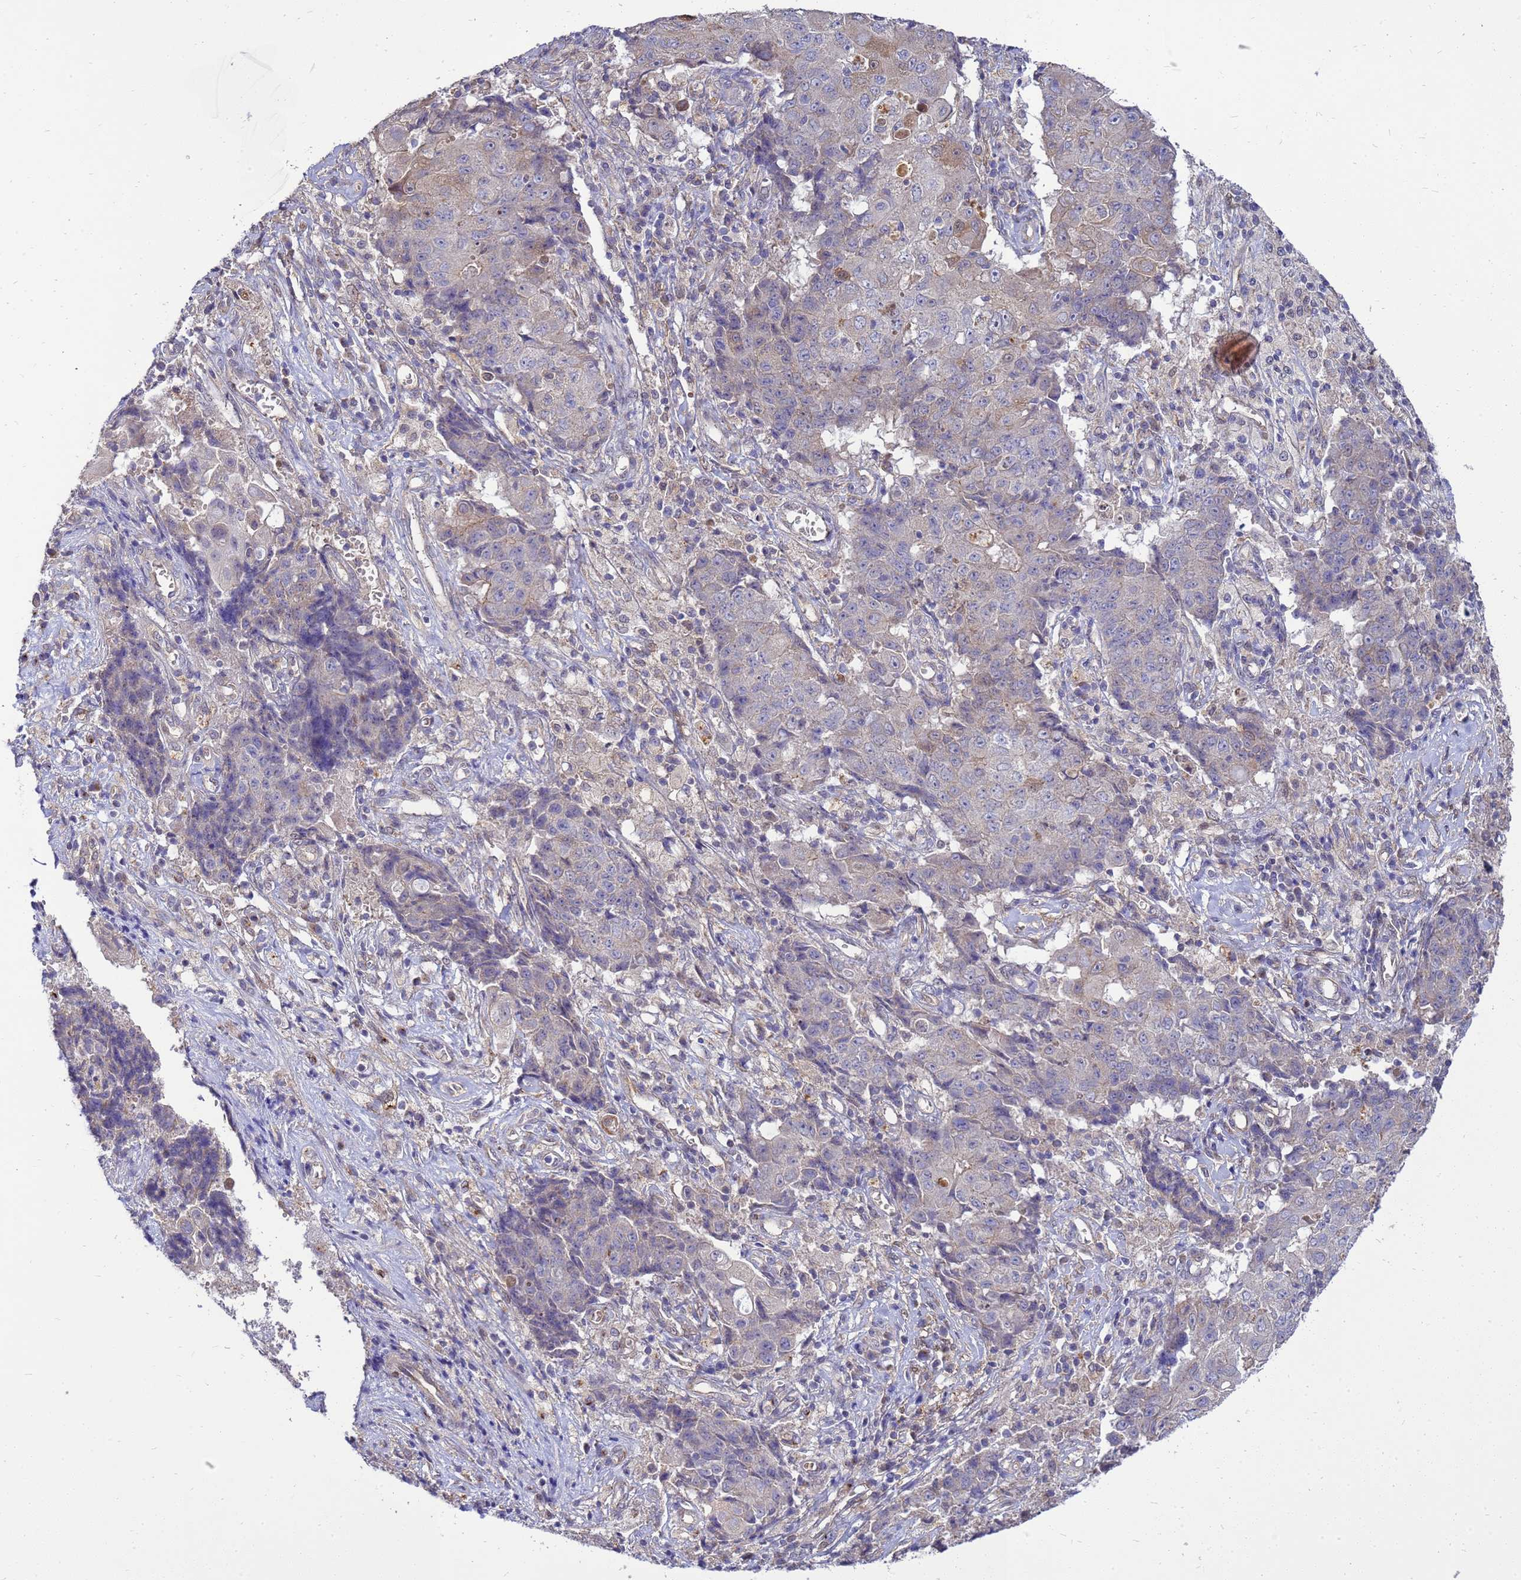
{"staining": {"intensity": "weak", "quantity": "<25%", "location": "cytoplasmic/membranous,nuclear"}, "tissue": "ovarian cancer", "cell_type": "Tumor cells", "image_type": "cancer", "snomed": [{"axis": "morphology", "description": "Carcinoma, endometroid"}, {"axis": "topography", "description": "Ovary"}], "caption": "Immunohistochemistry (IHC) micrograph of endometroid carcinoma (ovarian) stained for a protein (brown), which reveals no staining in tumor cells.", "gene": "EIF4EBP3", "patient": {"sex": "female", "age": 42}}